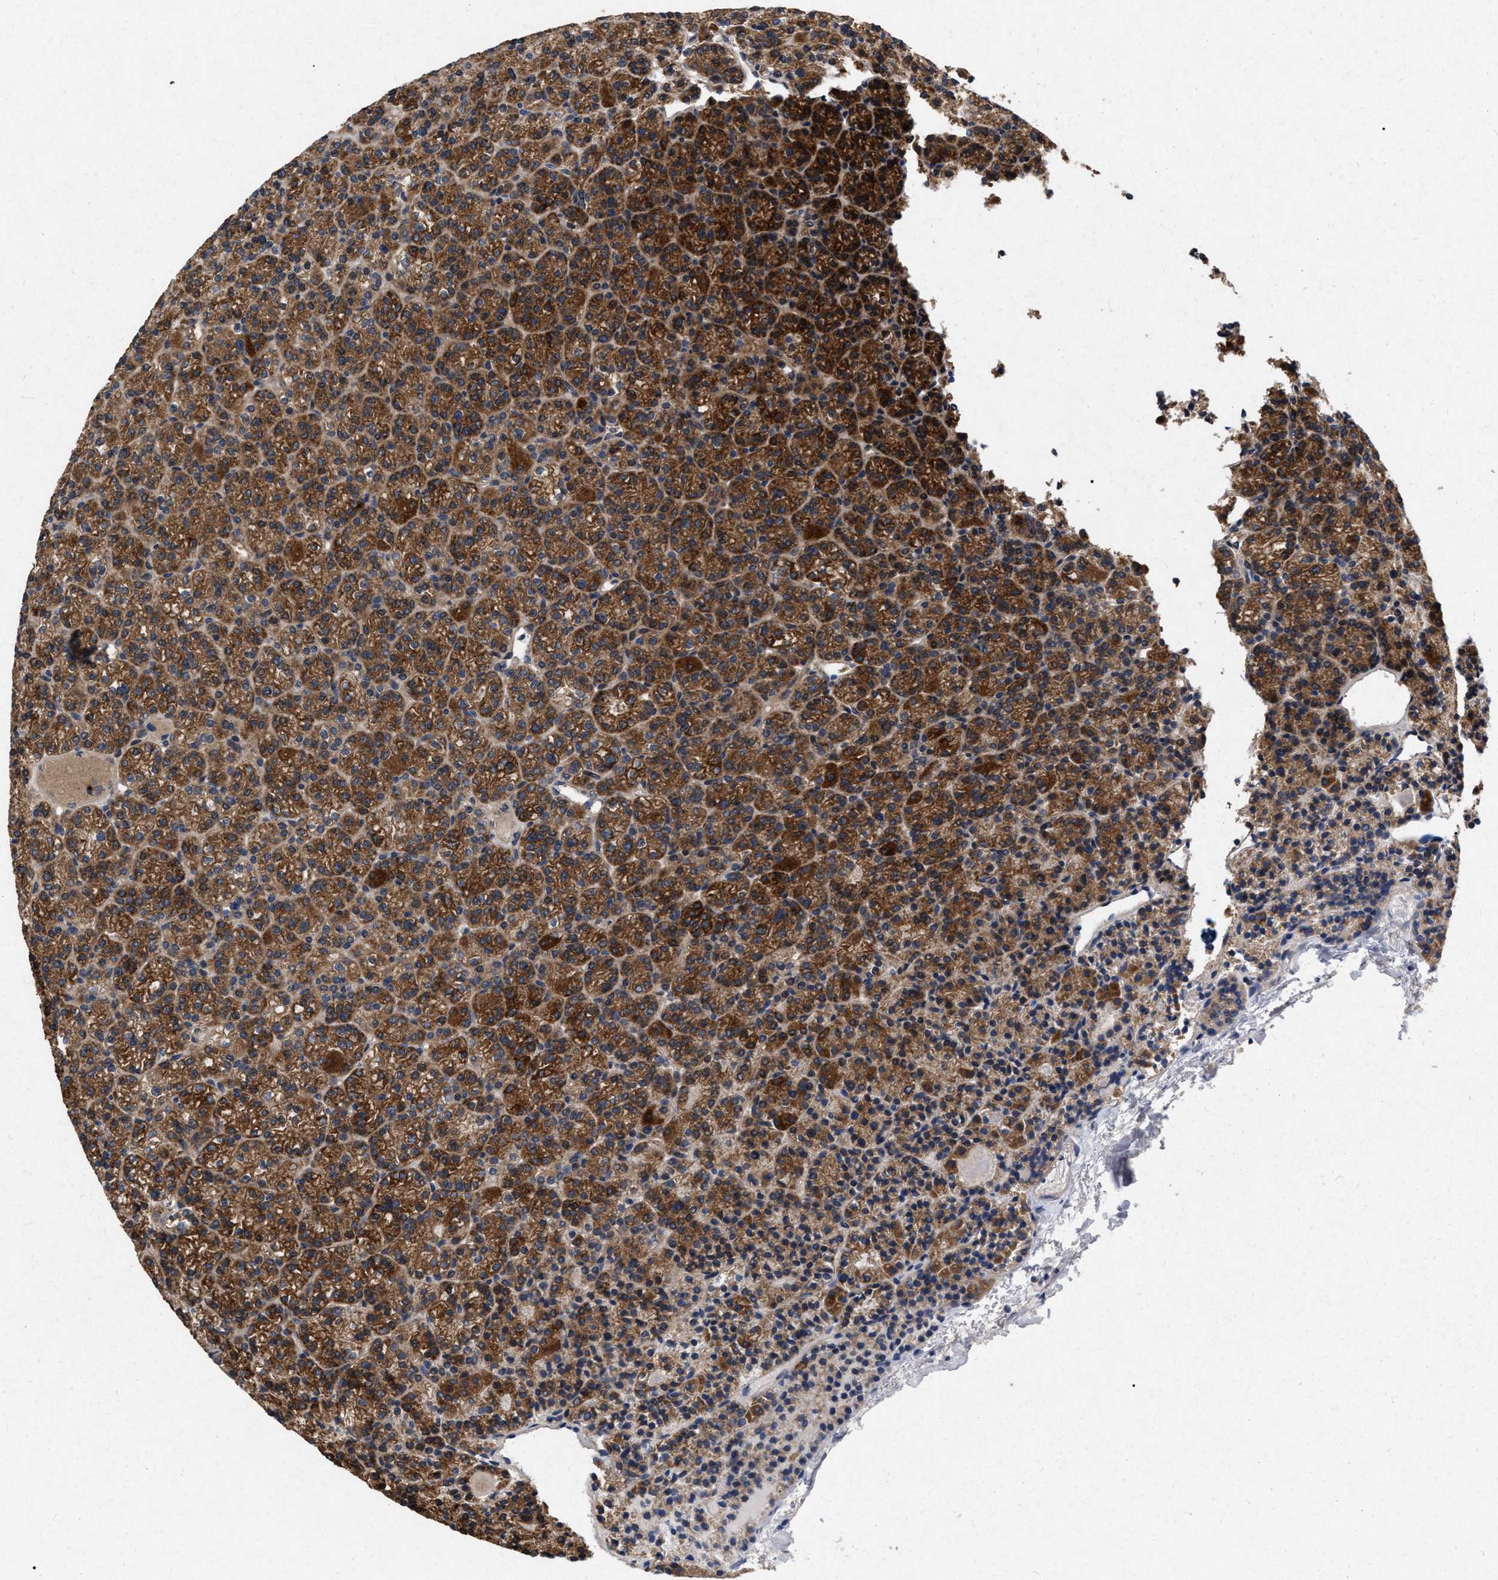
{"staining": {"intensity": "strong", "quantity": ">75%", "location": "cytoplasmic/membranous"}, "tissue": "parathyroid gland", "cell_type": "Glandular cells", "image_type": "normal", "snomed": [{"axis": "morphology", "description": "Normal tissue, NOS"}, {"axis": "morphology", "description": "Adenoma, NOS"}, {"axis": "topography", "description": "Parathyroid gland"}], "caption": "The immunohistochemical stain shows strong cytoplasmic/membranous positivity in glandular cells of unremarkable parathyroid gland.", "gene": "CDKN2C", "patient": {"sex": "female", "age": 64}}